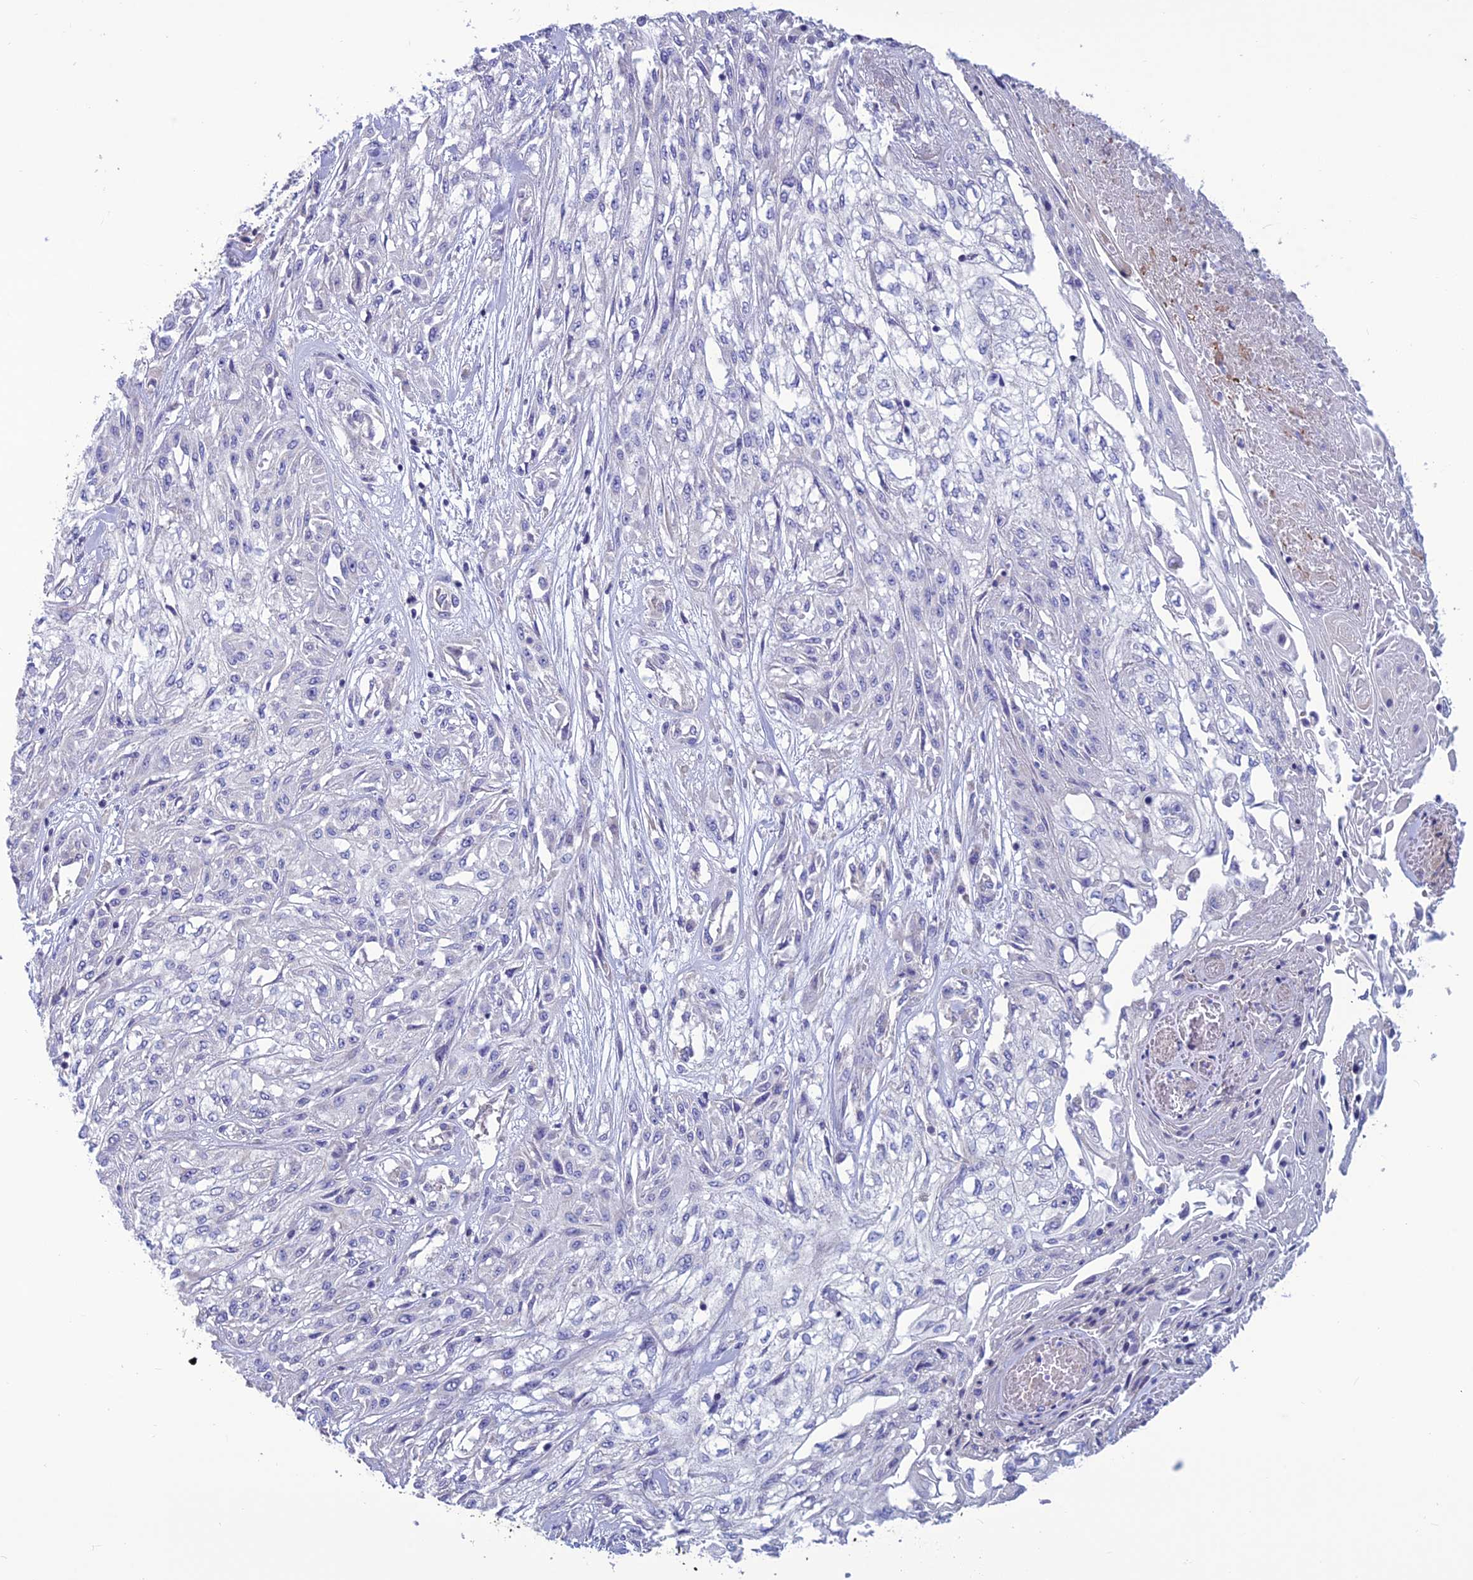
{"staining": {"intensity": "negative", "quantity": "none", "location": "none"}, "tissue": "skin cancer", "cell_type": "Tumor cells", "image_type": "cancer", "snomed": [{"axis": "morphology", "description": "Squamous cell carcinoma, NOS"}, {"axis": "morphology", "description": "Squamous cell carcinoma, metastatic, NOS"}, {"axis": "topography", "description": "Skin"}, {"axis": "topography", "description": "Lymph node"}], "caption": "Immunohistochemistry of squamous cell carcinoma (skin) exhibits no staining in tumor cells.", "gene": "BHMT2", "patient": {"sex": "male", "age": 75}}